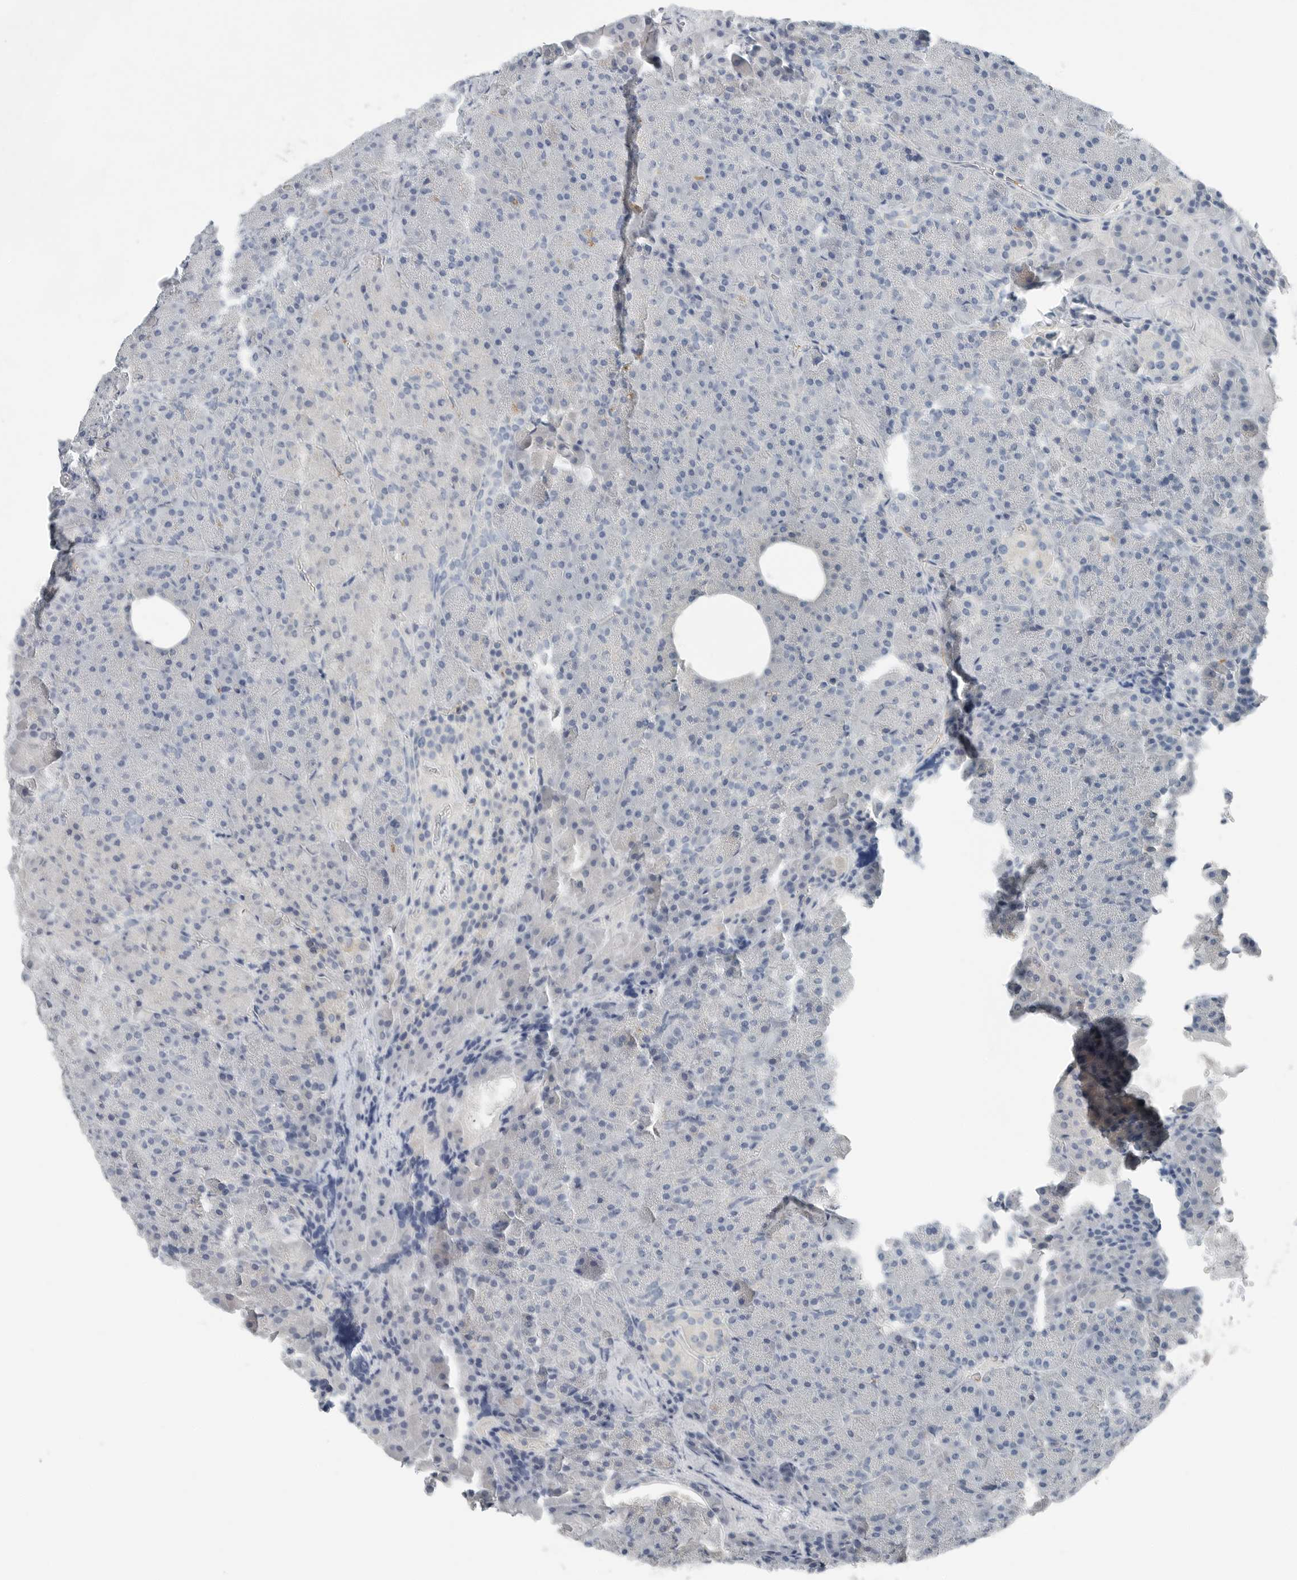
{"staining": {"intensity": "moderate", "quantity": "<25%", "location": "cytoplasmic/membranous"}, "tissue": "pancreas", "cell_type": "Exocrine glandular cells", "image_type": "normal", "snomed": [{"axis": "morphology", "description": "Normal tissue, NOS"}, {"axis": "morphology", "description": "Carcinoid, malignant, NOS"}, {"axis": "topography", "description": "Pancreas"}], "caption": "Immunohistochemical staining of normal pancreas reveals low levels of moderate cytoplasmic/membranous positivity in about <25% of exocrine glandular cells.", "gene": "SERPINB7", "patient": {"sex": "female", "age": 35}}